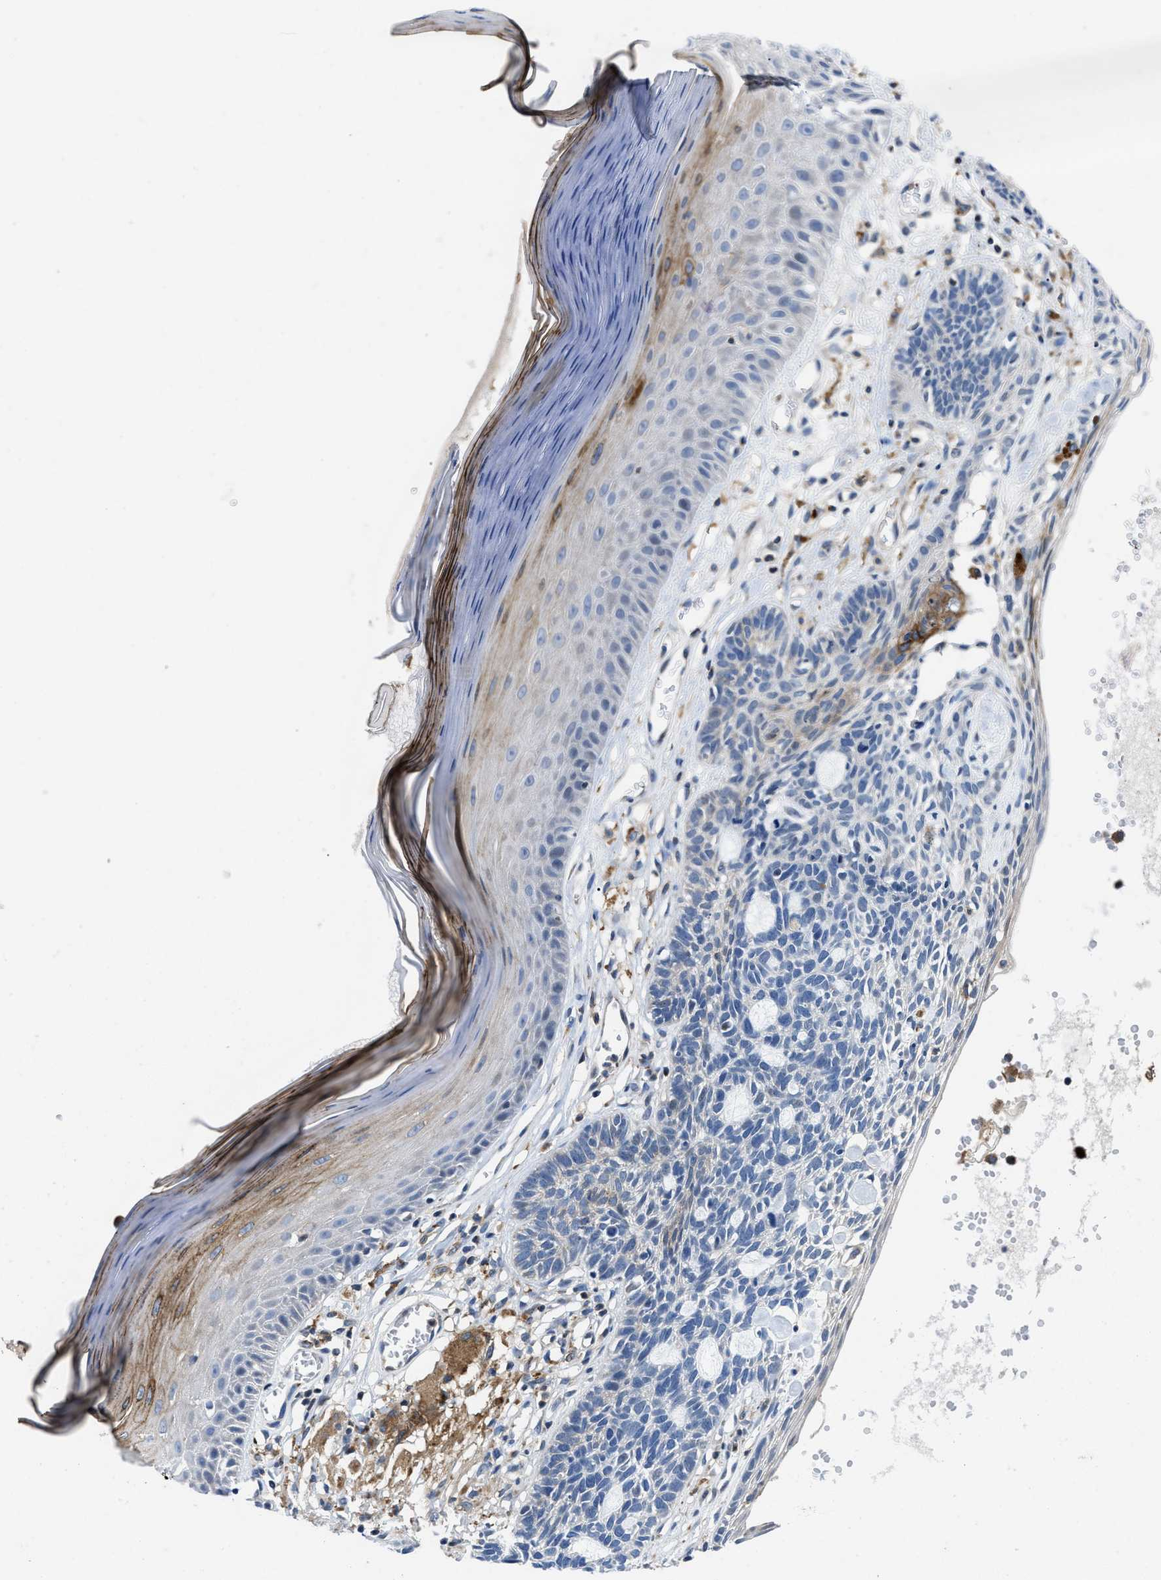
{"staining": {"intensity": "negative", "quantity": "none", "location": "none"}, "tissue": "skin cancer", "cell_type": "Tumor cells", "image_type": "cancer", "snomed": [{"axis": "morphology", "description": "Basal cell carcinoma"}, {"axis": "topography", "description": "Skin"}], "caption": "Protein analysis of basal cell carcinoma (skin) shows no significant expression in tumor cells.", "gene": "ENPP4", "patient": {"sex": "male", "age": 67}}